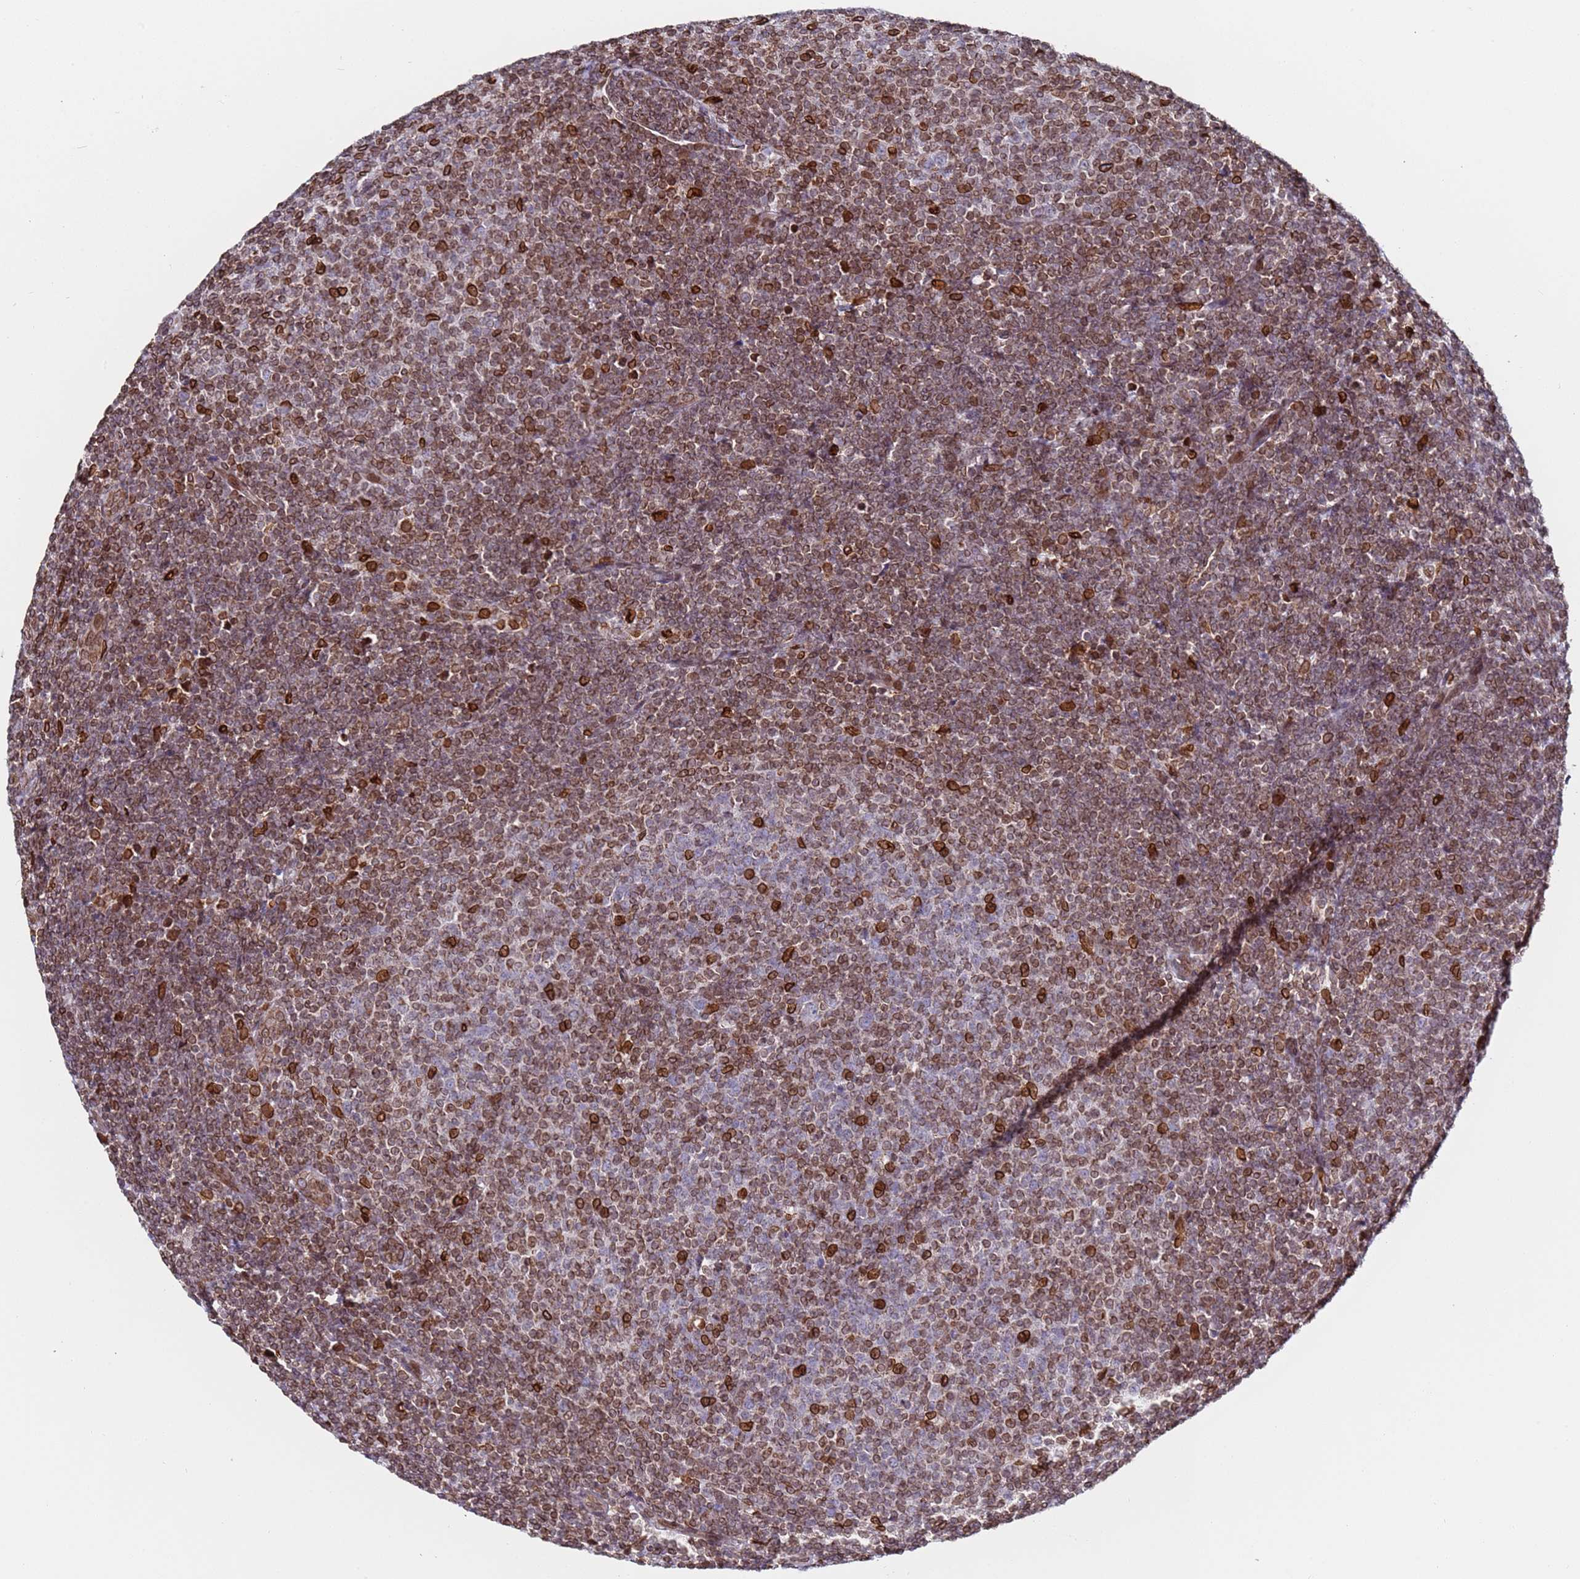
{"staining": {"intensity": "moderate", "quantity": ">75%", "location": "cytoplasmic/membranous,nuclear"}, "tissue": "lymphoma", "cell_type": "Tumor cells", "image_type": "cancer", "snomed": [{"axis": "morphology", "description": "Malignant lymphoma, non-Hodgkin's type, Low grade"}, {"axis": "topography", "description": "Lymph node"}], "caption": "A medium amount of moderate cytoplasmic/membranous and nuclear staining is seen in approximately >75% of tumor cells in low-grade malignant lymphoma, non-Hodgkin's type tissue. (Brightfield microscopy of DAB IHC at high magnification).", "gene": "TOR1AIP1", "patient": {"sex": "male", "age": 66}}